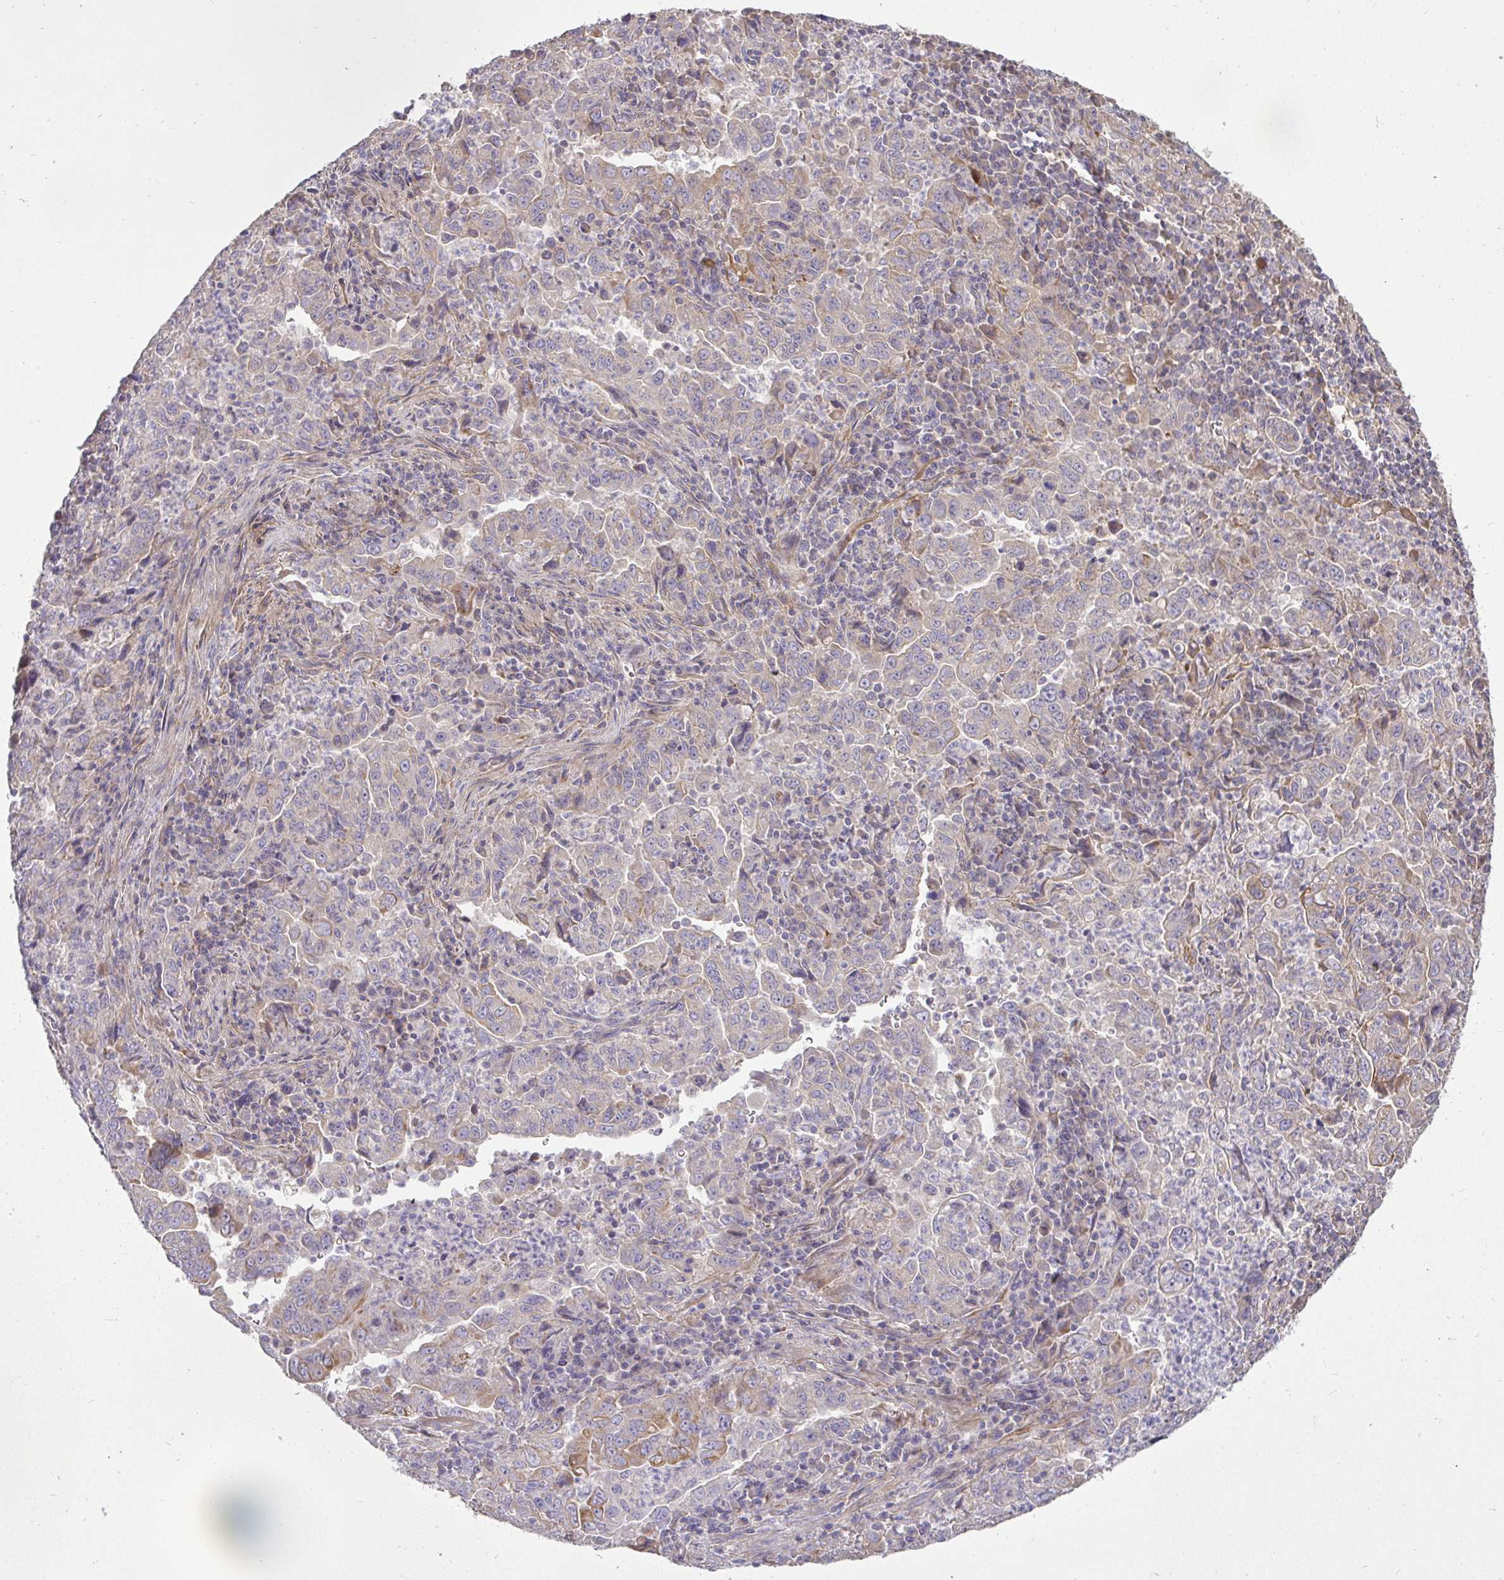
{"staining": {"intensity": "weak", "quantity": "<25%", "location": "cytoplasmic/membranous"}, "tissue": "lung cancer", "cell_type": "Tumor cells", "image_type": "cancer", "snomed": [{"axis": "morphology", "description": "Adenocarcinoma, NOS"}, {"axis": "topography", "description": "Lung"}], "caption": "Micrograph shows no protein positivity in tumor cells of lung cancer (adenocarcinoma) tissue.", "gene": "STRIP1", "patient": {"sex": "male", "age": 67}}